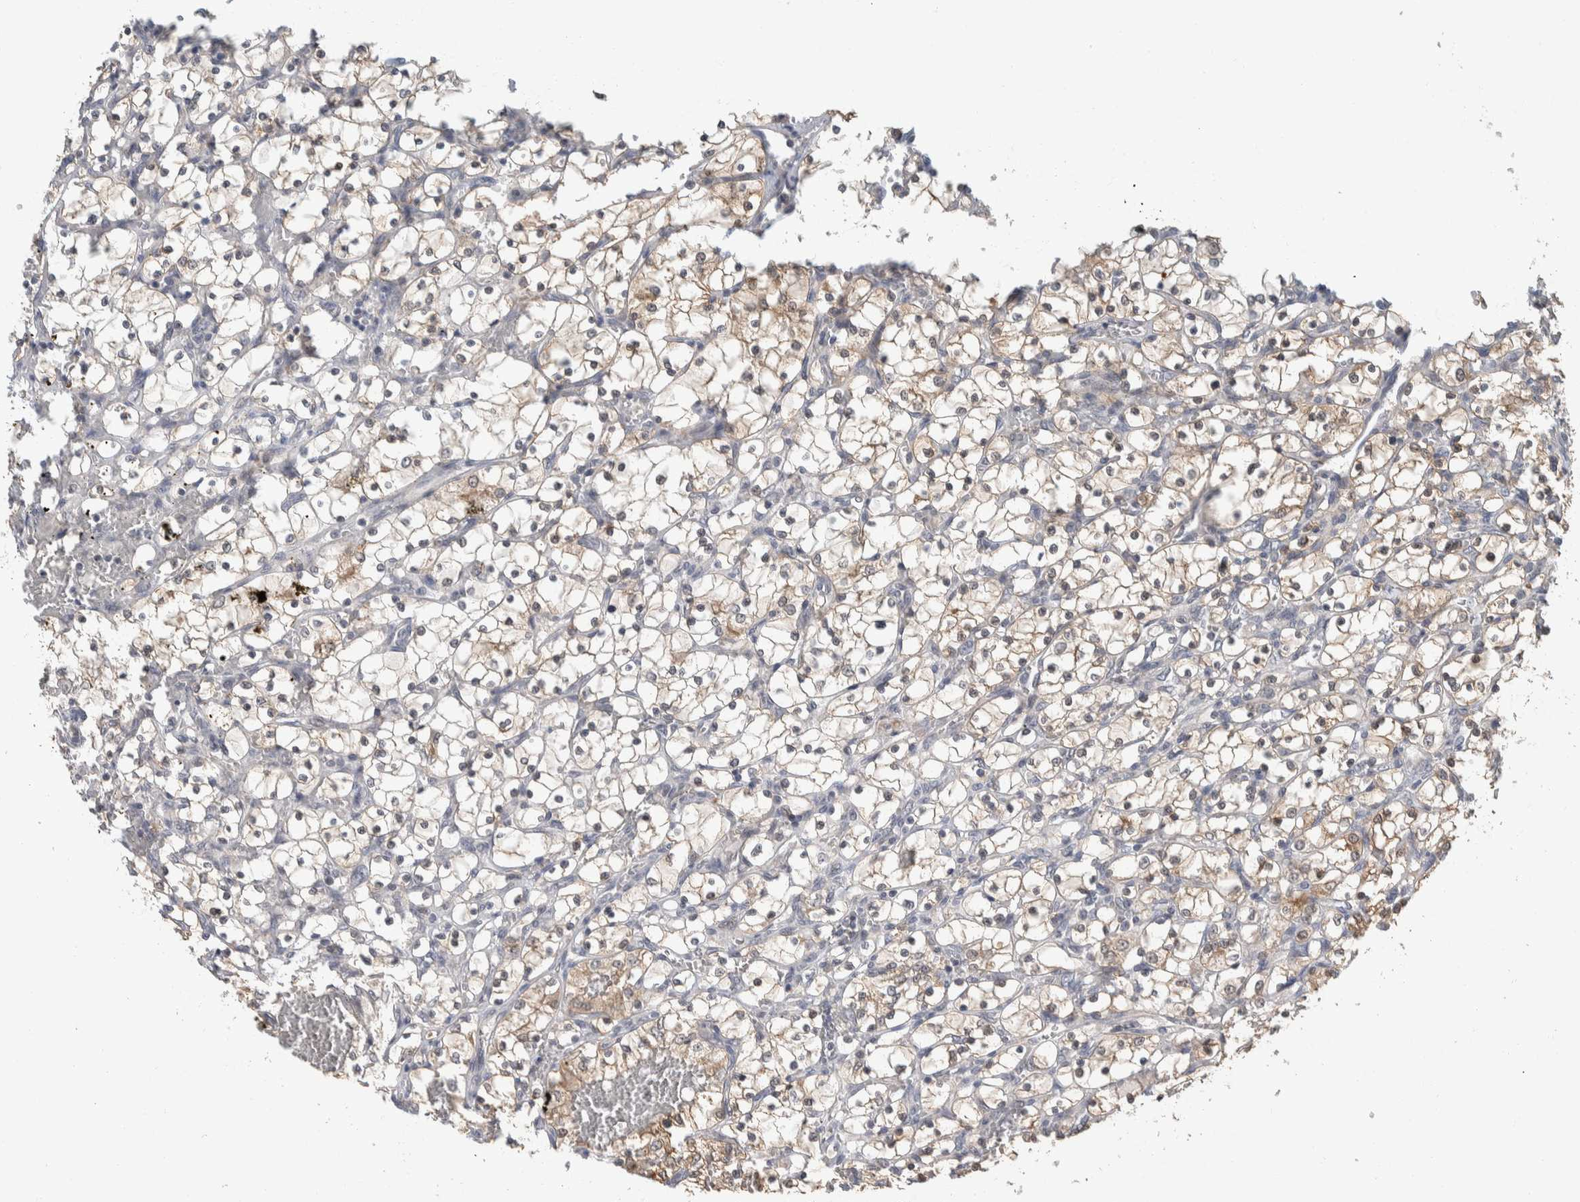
{"staining": {"intensity": "weak", "quantity": "<25%", "location": "cytoplasmic/membranous"}, "tissue": "renal cancer", "cell_type": "Tumor cells", "image_type": "cancer", "snomed": [{"axis": "morphology", "description": "Adenocarcinoma, NOS"}, {"axis": "topography", "description": "Kidney"}], "caption": "Immunohistochemistry photomicrograph of renal cancer stained for a protein (brown), which exhibits no staining in tumor cells.", "gene": "SHPK", "patient": {"sex": "female", "age": 69}}